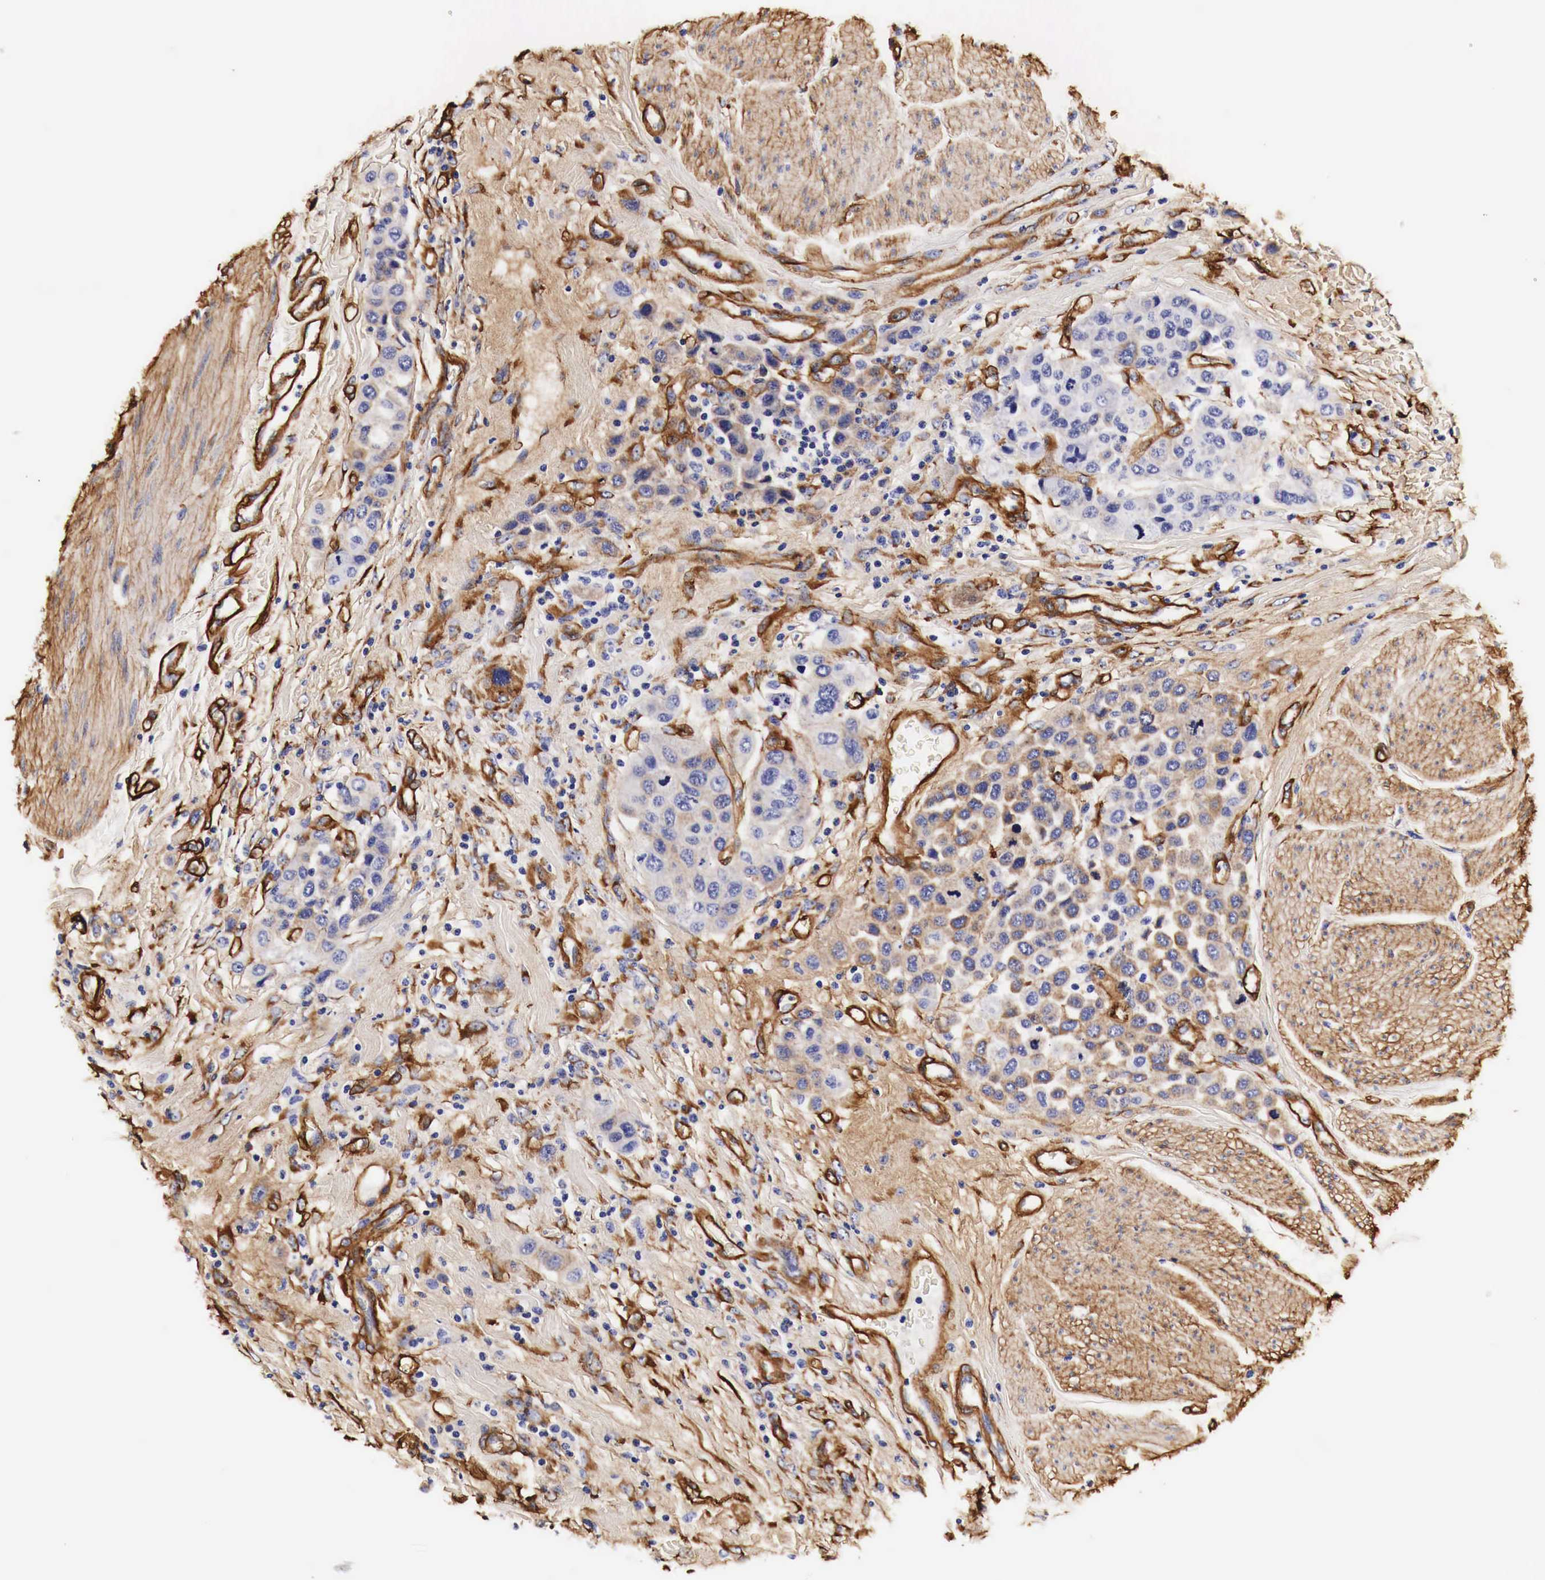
{"staining": {"intensity": "moderate", "quantity": "25%-75%", "location": "cytoplasmic/membranous"}, "tissue": "urothelial cancer", "cell_type": "Tumor cells", "image_type": "cancer", "snomed": [{"axis": "morphology", "description": "Urothelial carcinoma, High grade"}, {"axis": "topography", "description": "Urinary bladder"}], "caption": "High-magnification brightfield microscopy of urothelial cancer stained with DAB (3,3'-diaminobenzidine) (brown) and counterstained with hematoxylin (blue). tumor cells exhibit moderate cytoplasmic/membranous staining is present in about25%-75% of cells.", "gene": "LAMB2", "patient": {"sex": "male", "age": 50}}